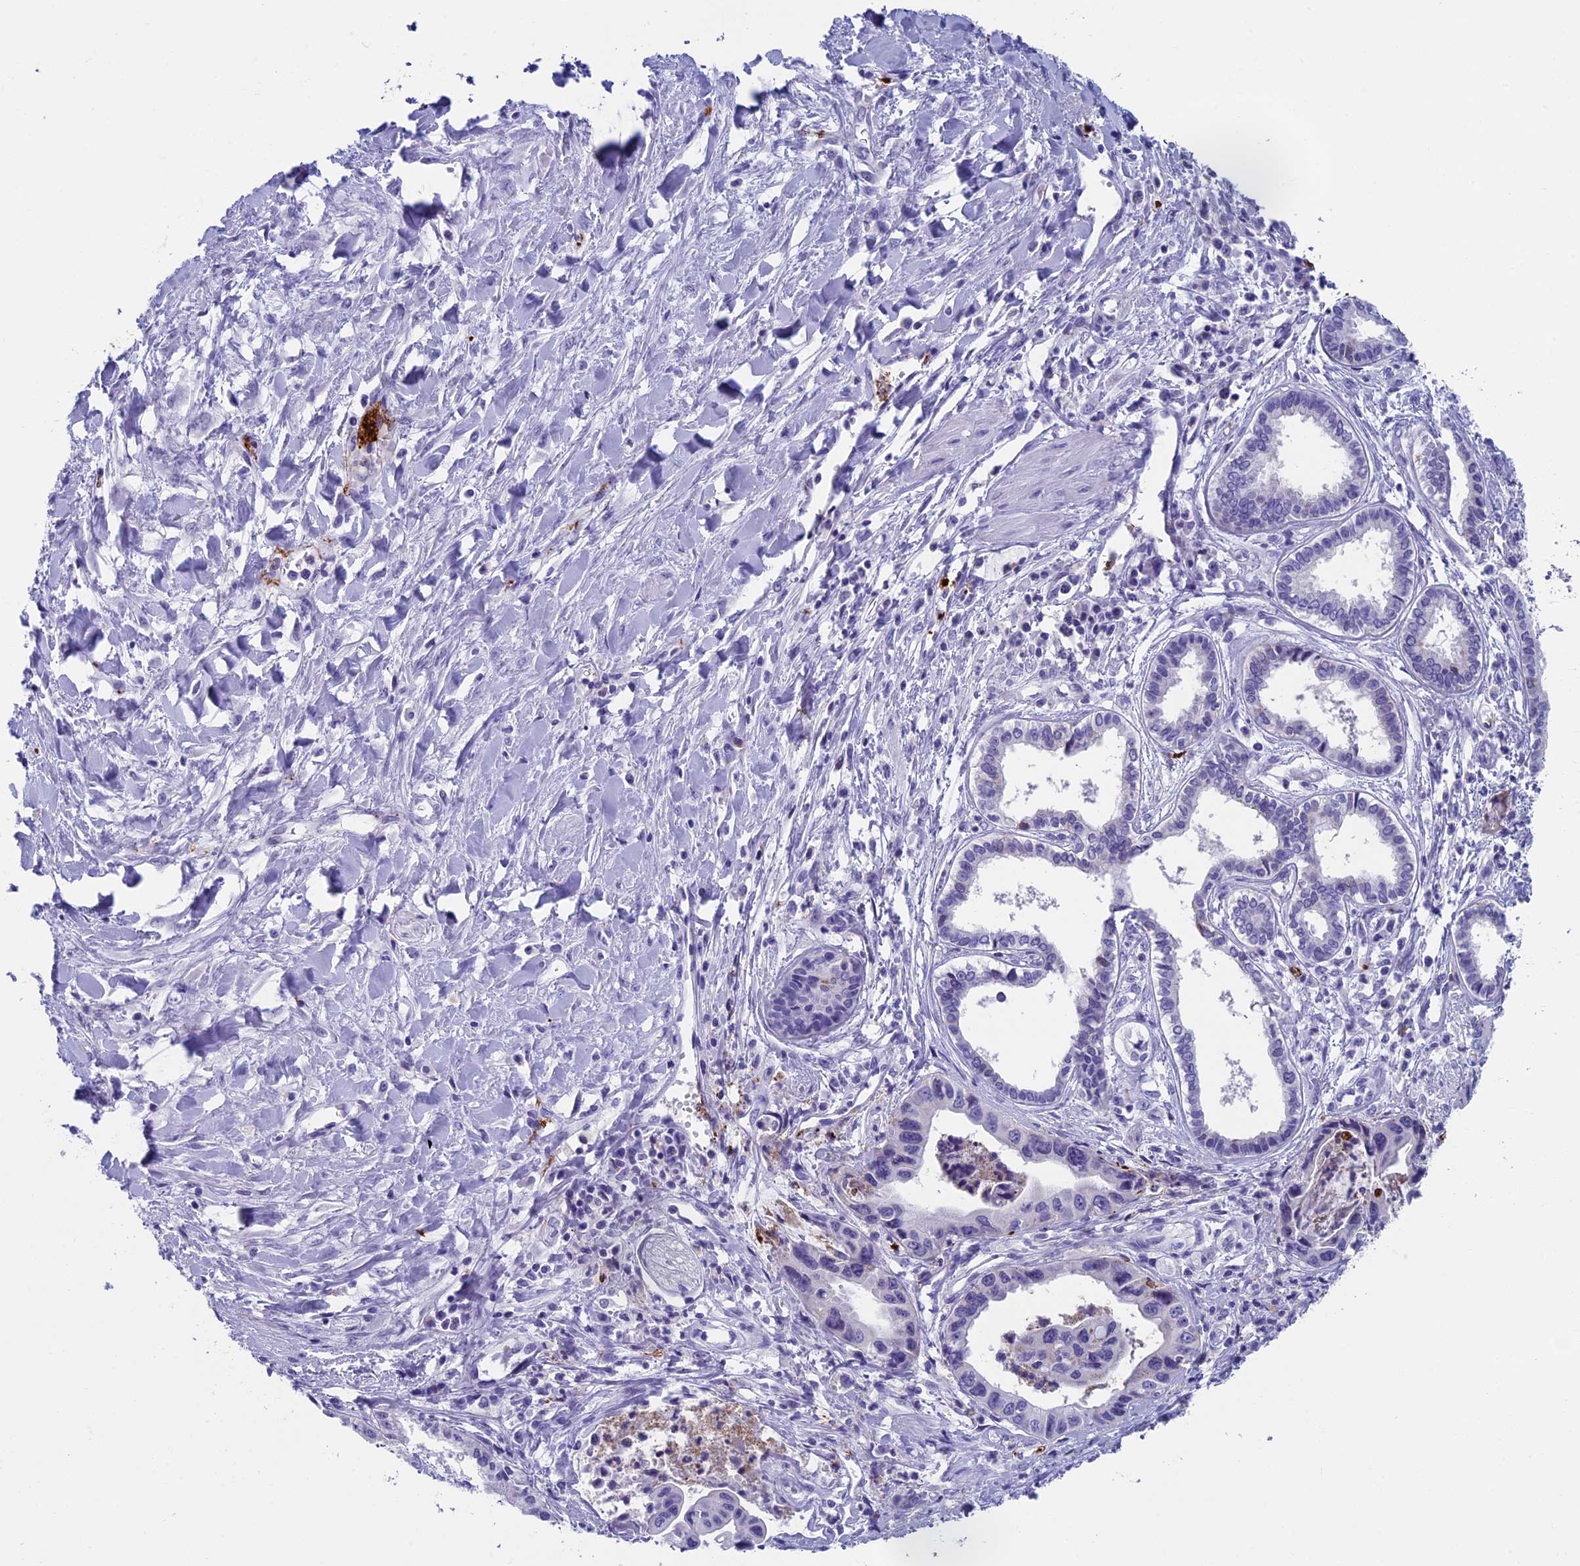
{"staining": {"intensity": "negative", "quantity": "none", "location": "none"}, "tissue": "pancreatic cancer", "cell_type": "Tumor cells", "image_type": "cancer", "snomed": [{"axis": "morphology", "description": "Adenocarcinoma, NOS"}, {"axis": "topography", "description": "Pancreas"}], "caption": "Immunohistochemistry image of neoplastic tissue: human adenocarcinoma (pancreatic) stained with DAB (3,3'-diaminobenzidine) demonstrates no significant protein staining in tumor cells.", "gene": "AIFM2", "patient": {"sex": "female", "age": 50}}